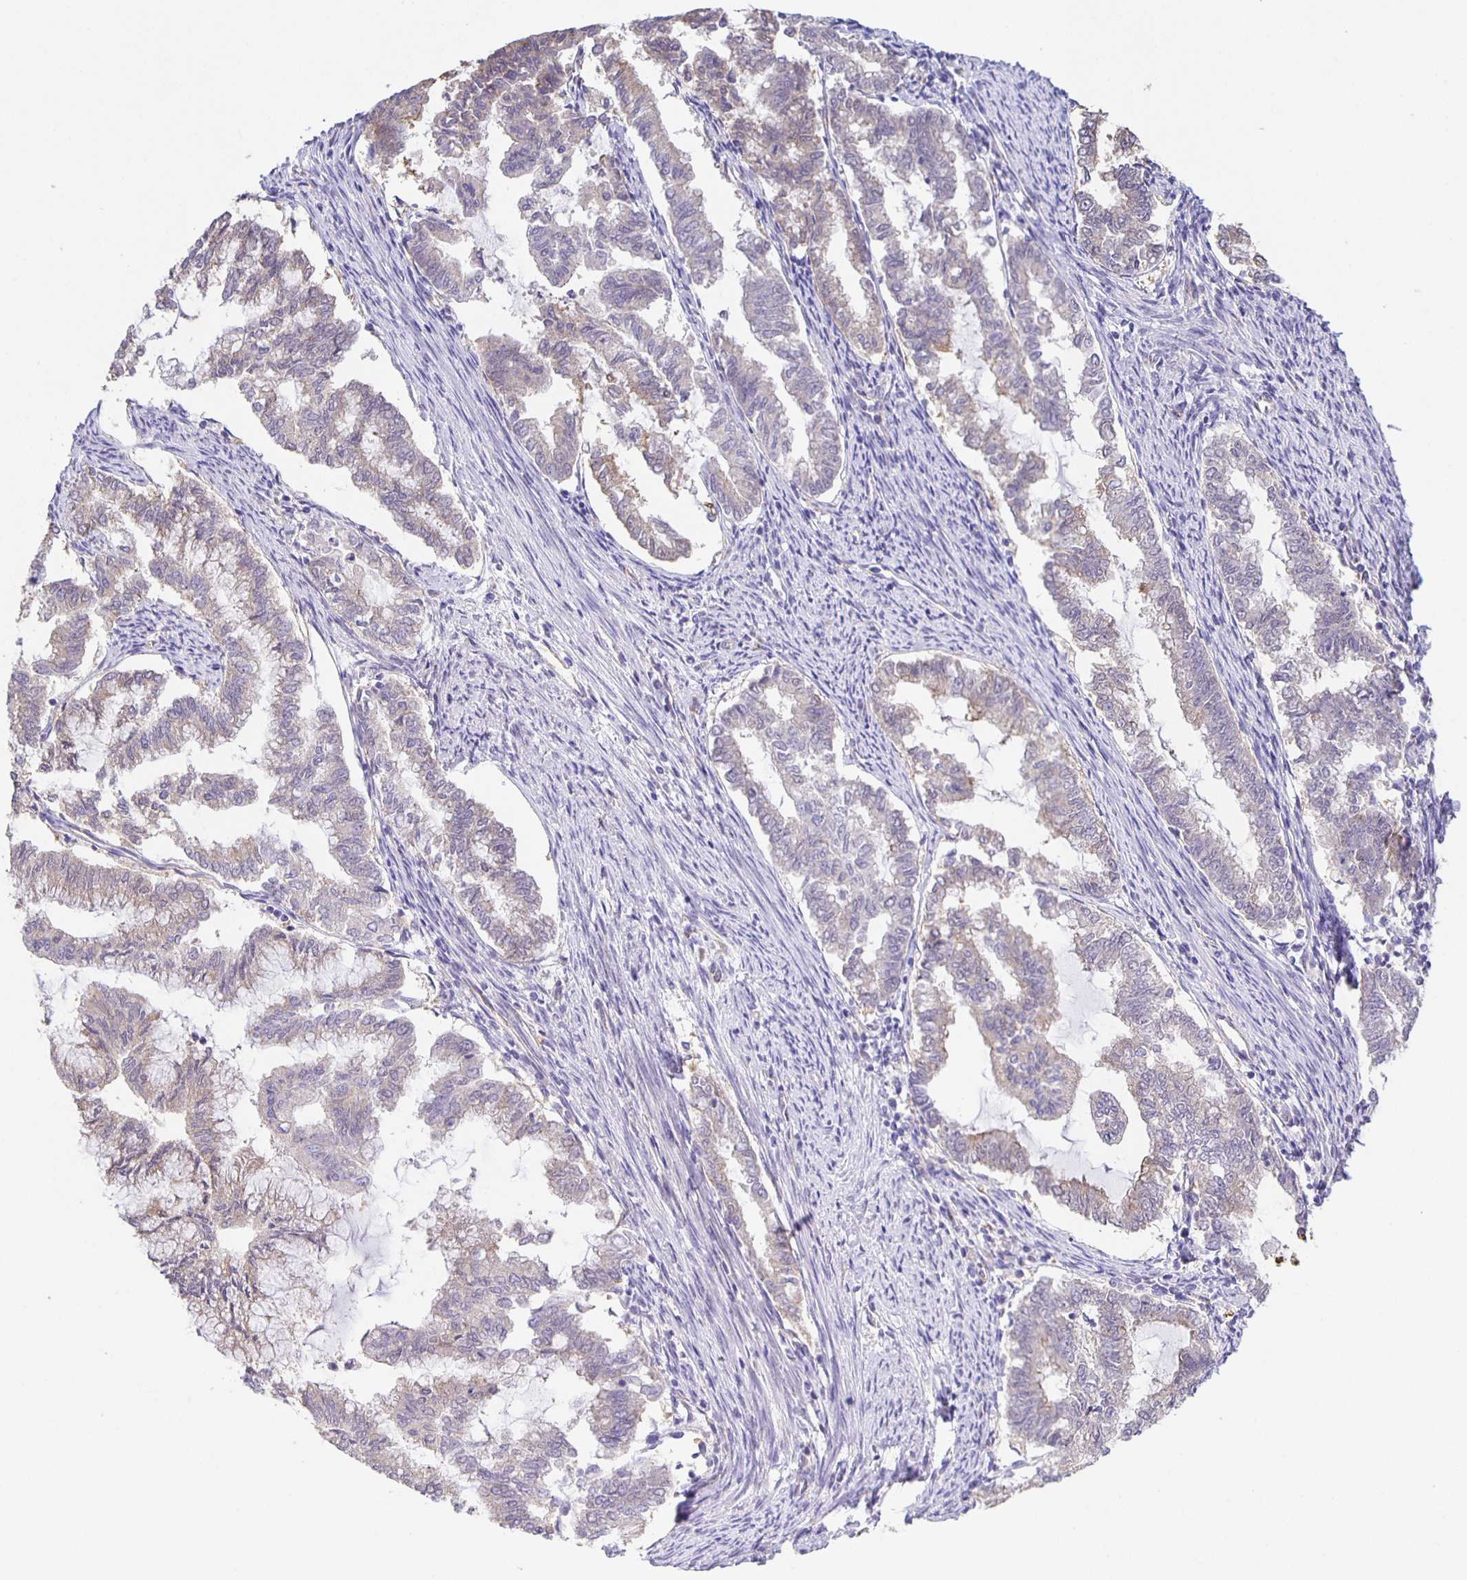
{"staining": {"intensity": "negative", "quantity": "none", "location": "none"}, "tissue": "endometrial cancer", "cell_type": "Tumor cells", "image_type": "cancer", "snomed": [{"axis": "morphology", "description": "Adenocarcinoma, NOS"}, {"axis": "topography", "description": "Endometrium"}], "caption": "Tumor cells show no significant protein staining in adenocarcinoma (endometrial).", "gene": "JMJD4", "patient": {"sex": "female", "age": 79}}